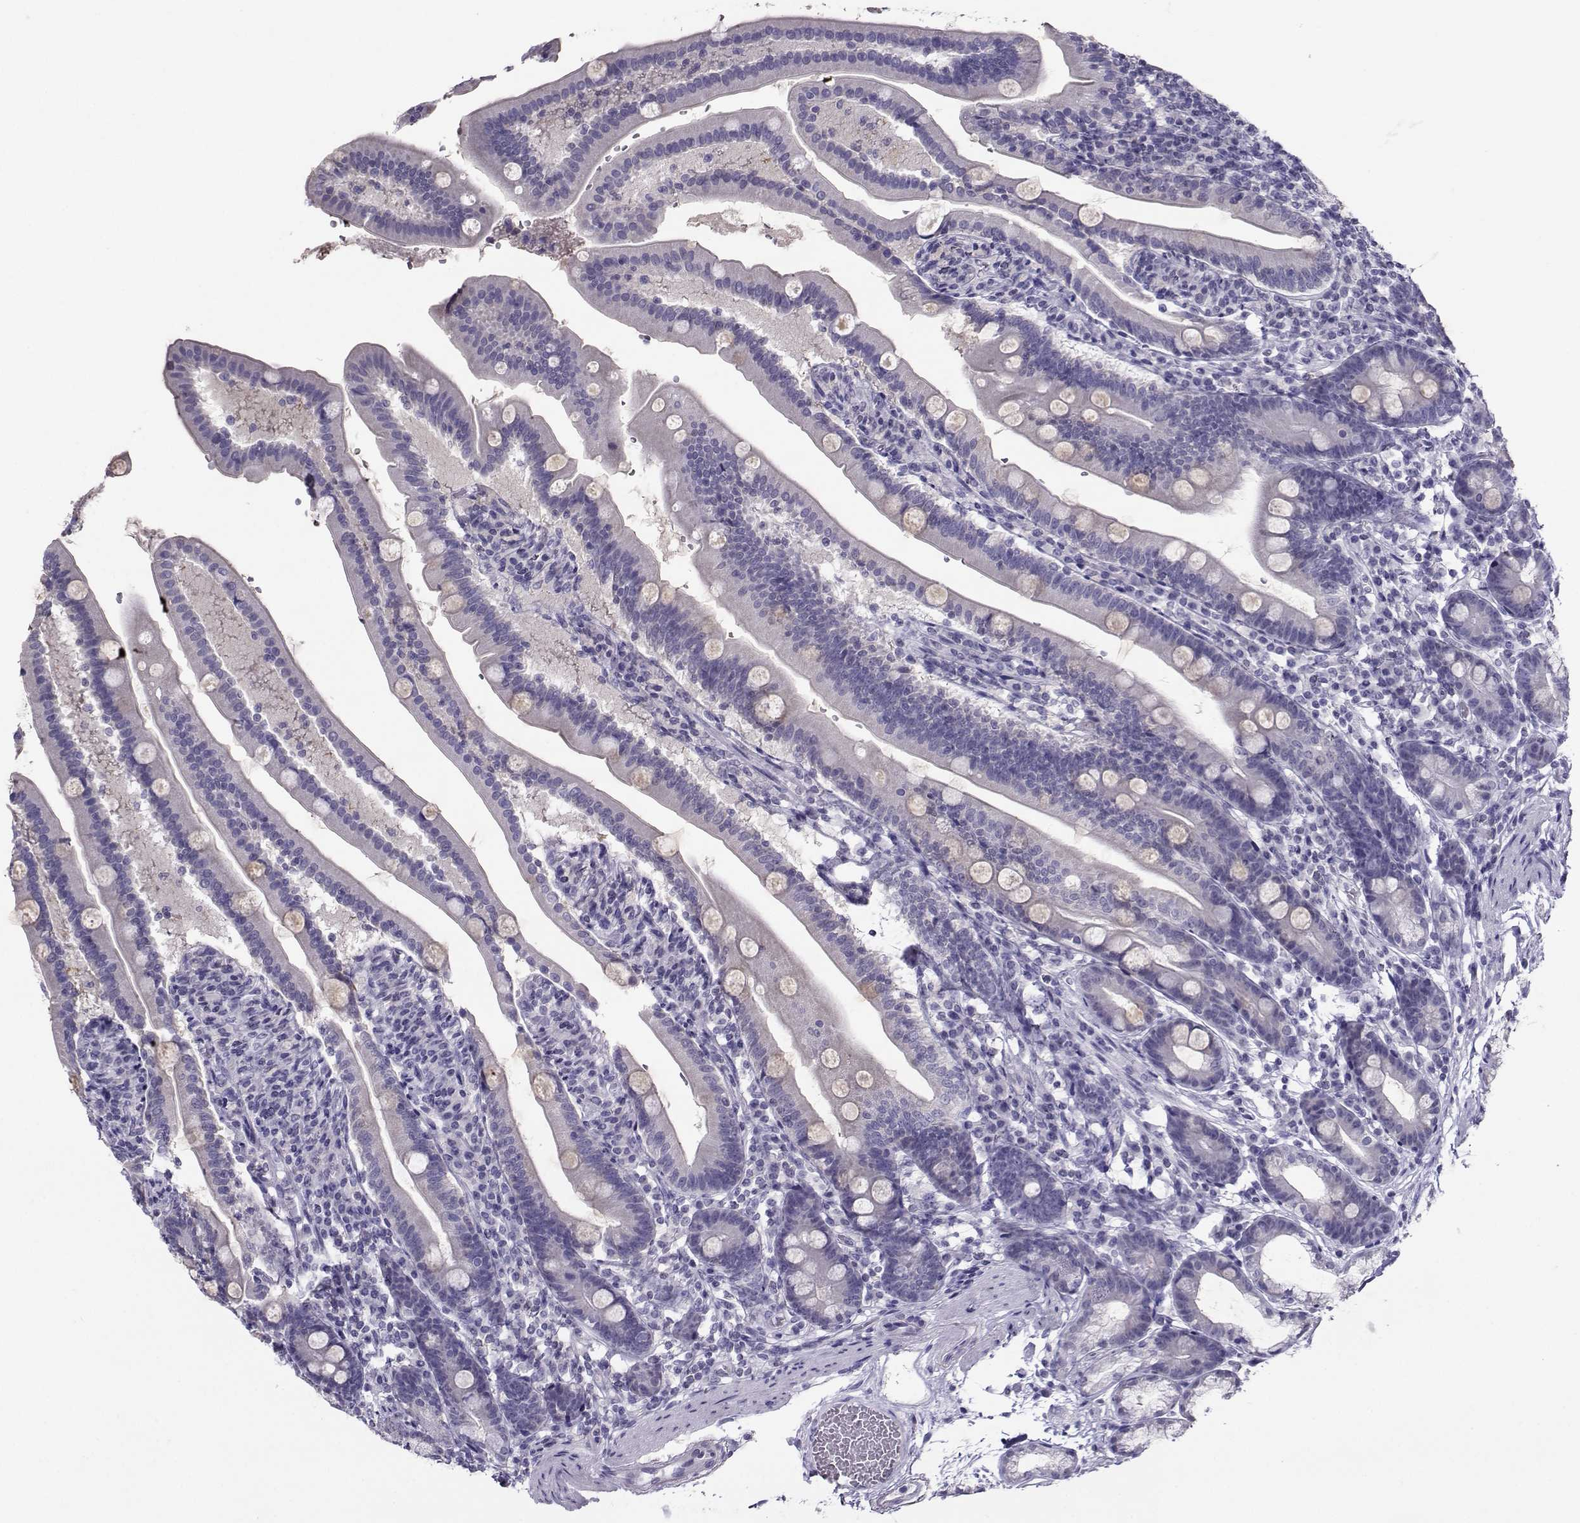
{"staining": {"intensity": "negative", "quantity": "none", "location": "none"}, "tissue": "duodenum", "cell_type": "Glandular cells", "image_type": "normal", "snomed": [{"axis": "morphology", "description": "Normal tissue, NOS"}, {"axis": "topography", "description": "Duodenum"}], "caption": "This photomicrograph is of normal duodenum stained with IHC to label a protein in brown with the nuclei are counter-stained blue. There is no positivity in glandular cells.", "gene": "PGK1", "patient": {"sex": "female", "age": 67}}